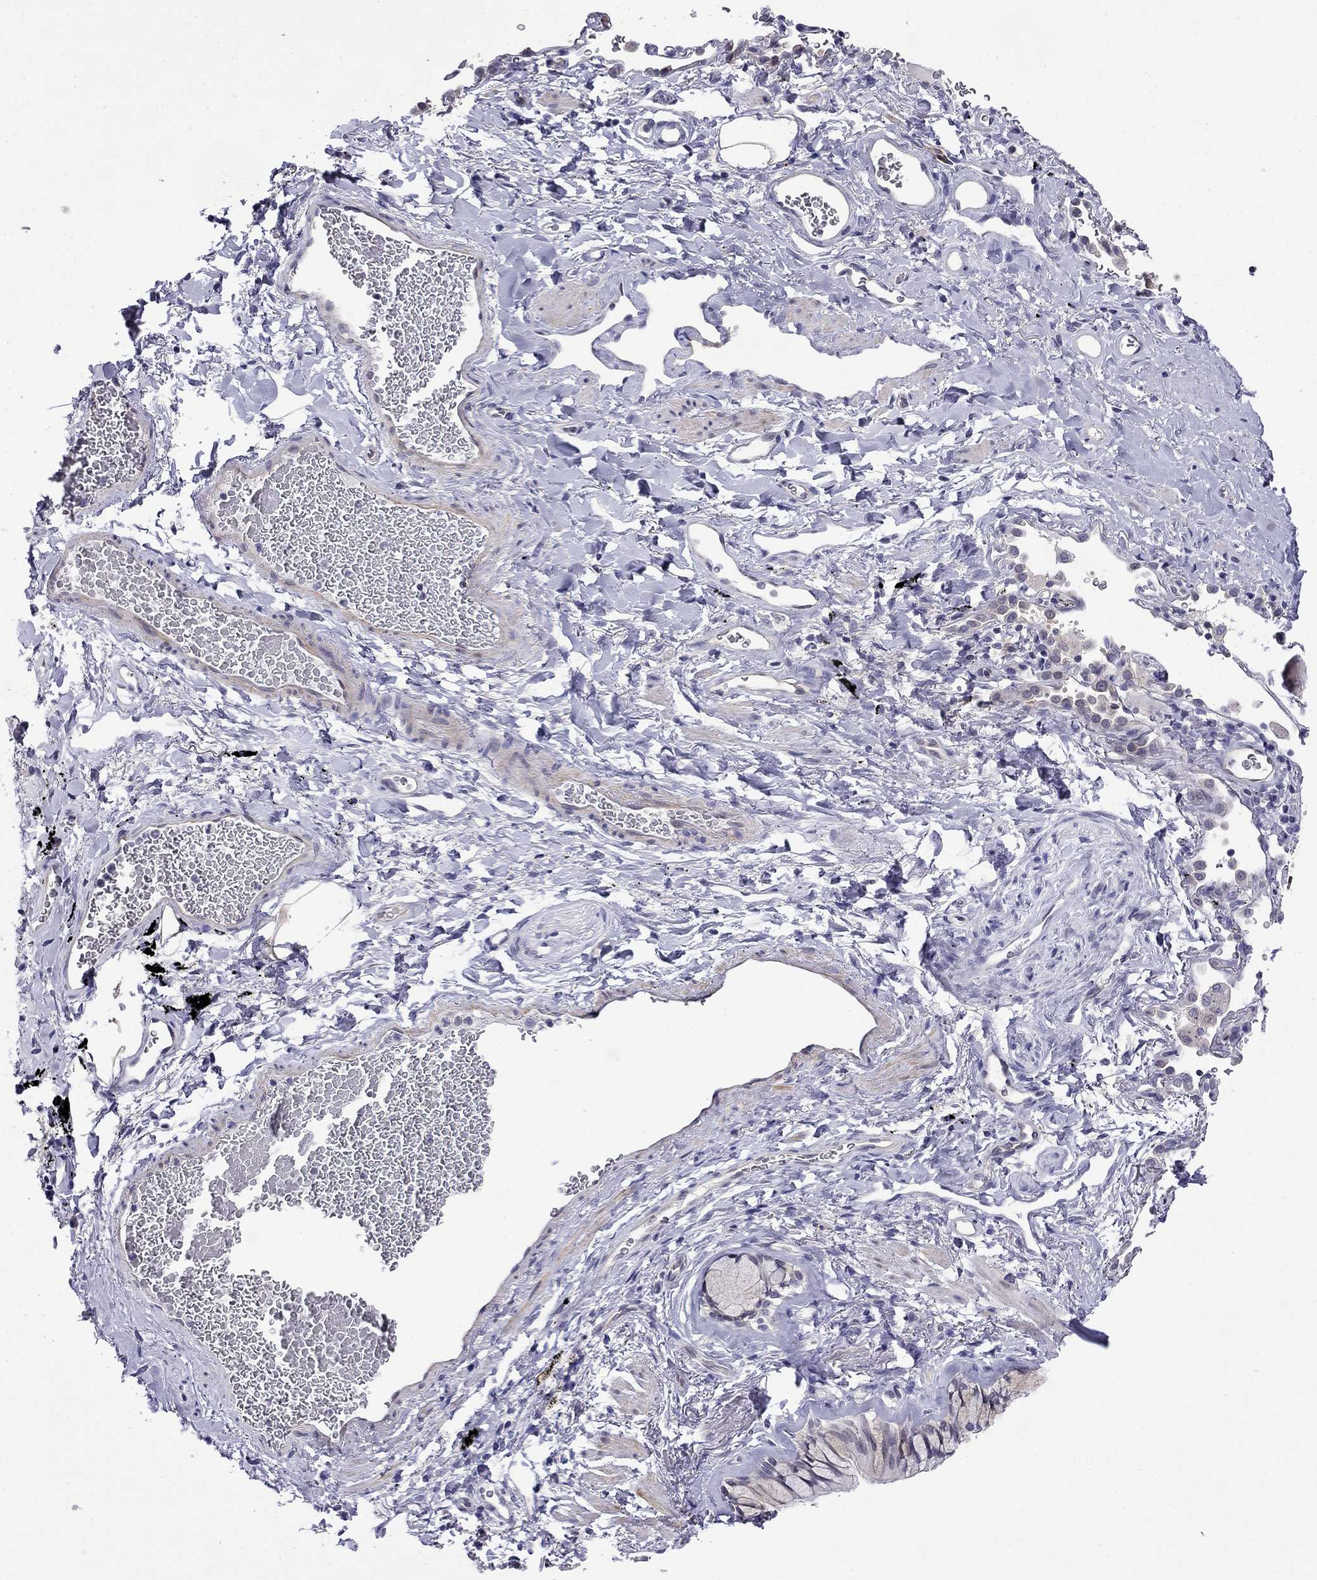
{"staining": {"intensity": "negative", "quantity": "none", "location": "none"}, "tissue": "soft tissue", "cell_type": "Fibroblasts", "image_type": "normal", "snomed": [{"axis": "morphology", "description": "Normal tissue, NOS"}, {"axis": "morphology", "description": "Adenocarcinoma, NOS"}, {"axis": "topography", "description": "Cartilage tissue"}, {"axis": "topography", "description": "Lung"}], "caption": "Protein analysis of normal soft tissue exhibits no significant expression in fibroblasts.", "gene": "PRR18", "patient": {"sex": "male", "age": 59}}